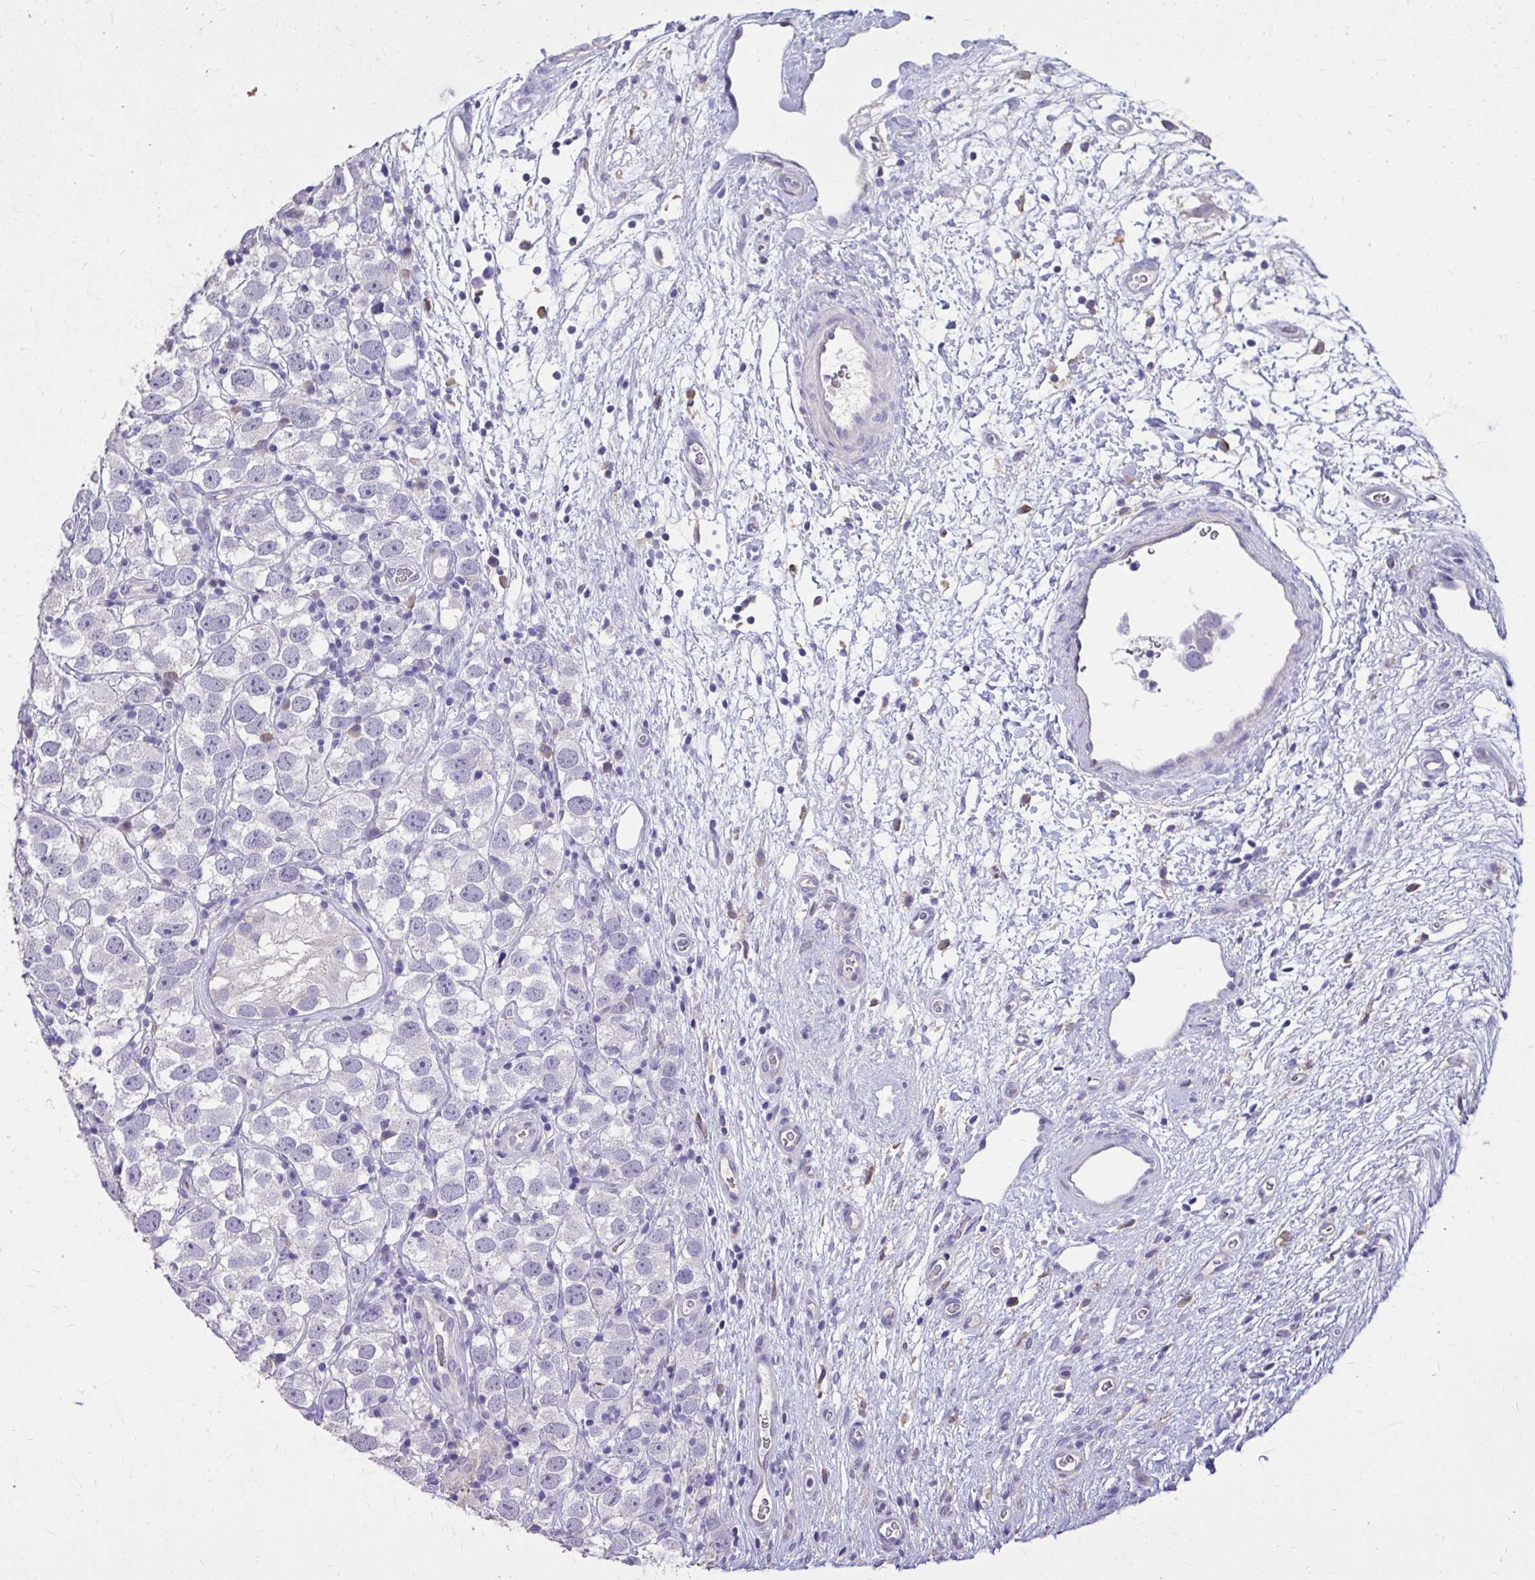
{"staining": {"intensity": "negative", "quantity": "none", "location": "none"}, "tissue": "testis cancer", "cell_type": "Tumor cells", "image_type": "cancer", "snomed": [{"axis": "morphology", "description": "Seminoma, NOS"}, {"axis": "topography", "description": "Testis"}], "caption": "An immunohistochemistry image of testis cancer is shown. There is no staining in tumor cells of testis cancer.", "gene": "EPB41L1", "patient": {"sex": "male", "age": 26}}